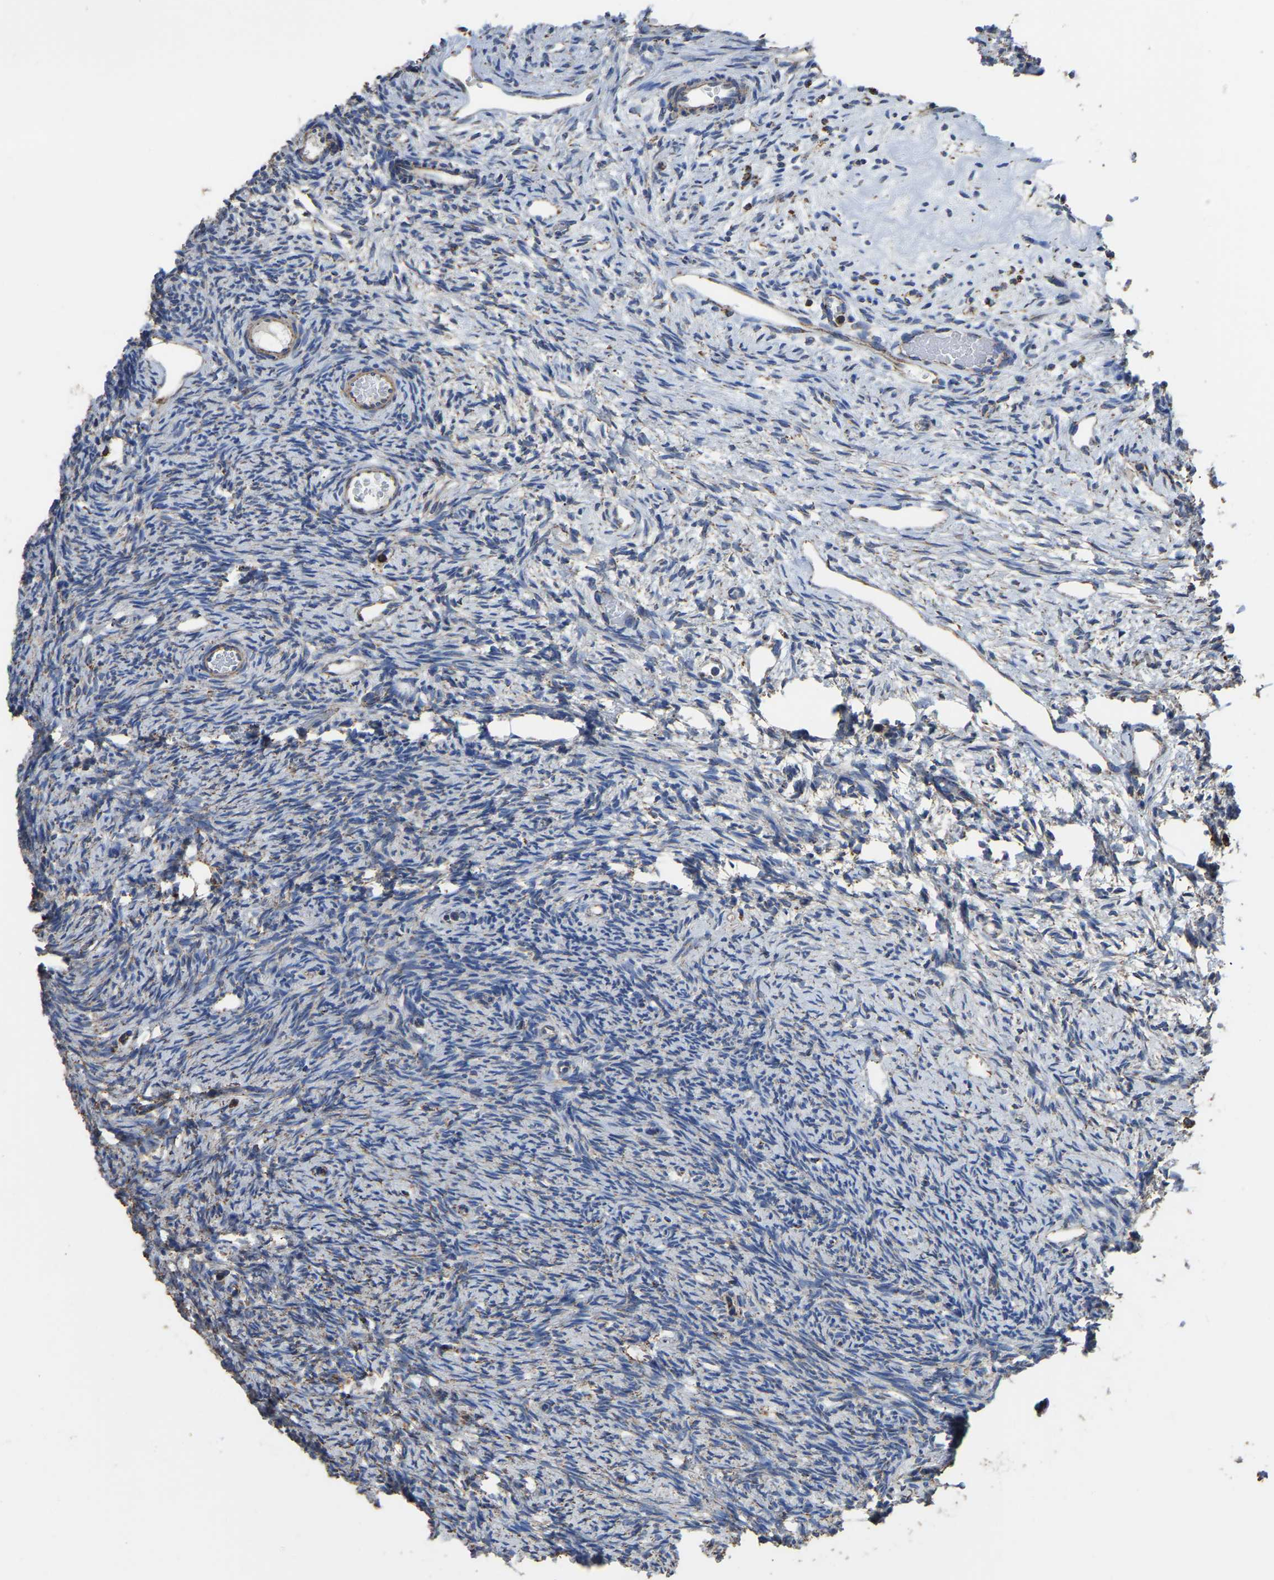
{"staining": {"intensity": "strong", "quantity": "25%-75%", "location": "cytoplasmic/membranous"}, "tissue": "ovary", "cell_type": "Follicle cells", "image_type": "normal", "snomed": [{"axis": "morphology", "description": "Normal tissue, NOS"}, {"axis": "topography", "description": "Ovary"}], "caption": "Immunohistochemistry (IHC) staining of benign ovary, which shows high levels of strong cytoplasmic/membranous staining in approximately 25%-75% of follicle cells indicating strong cytoplasmic/membranous protein expression. The staining was performed using DAB (brown) for protein detection and nuclei were counterstained in hematoxylin (blue).", "gene": "ETFA", "patient": {"sex": "female", "age": 33}}